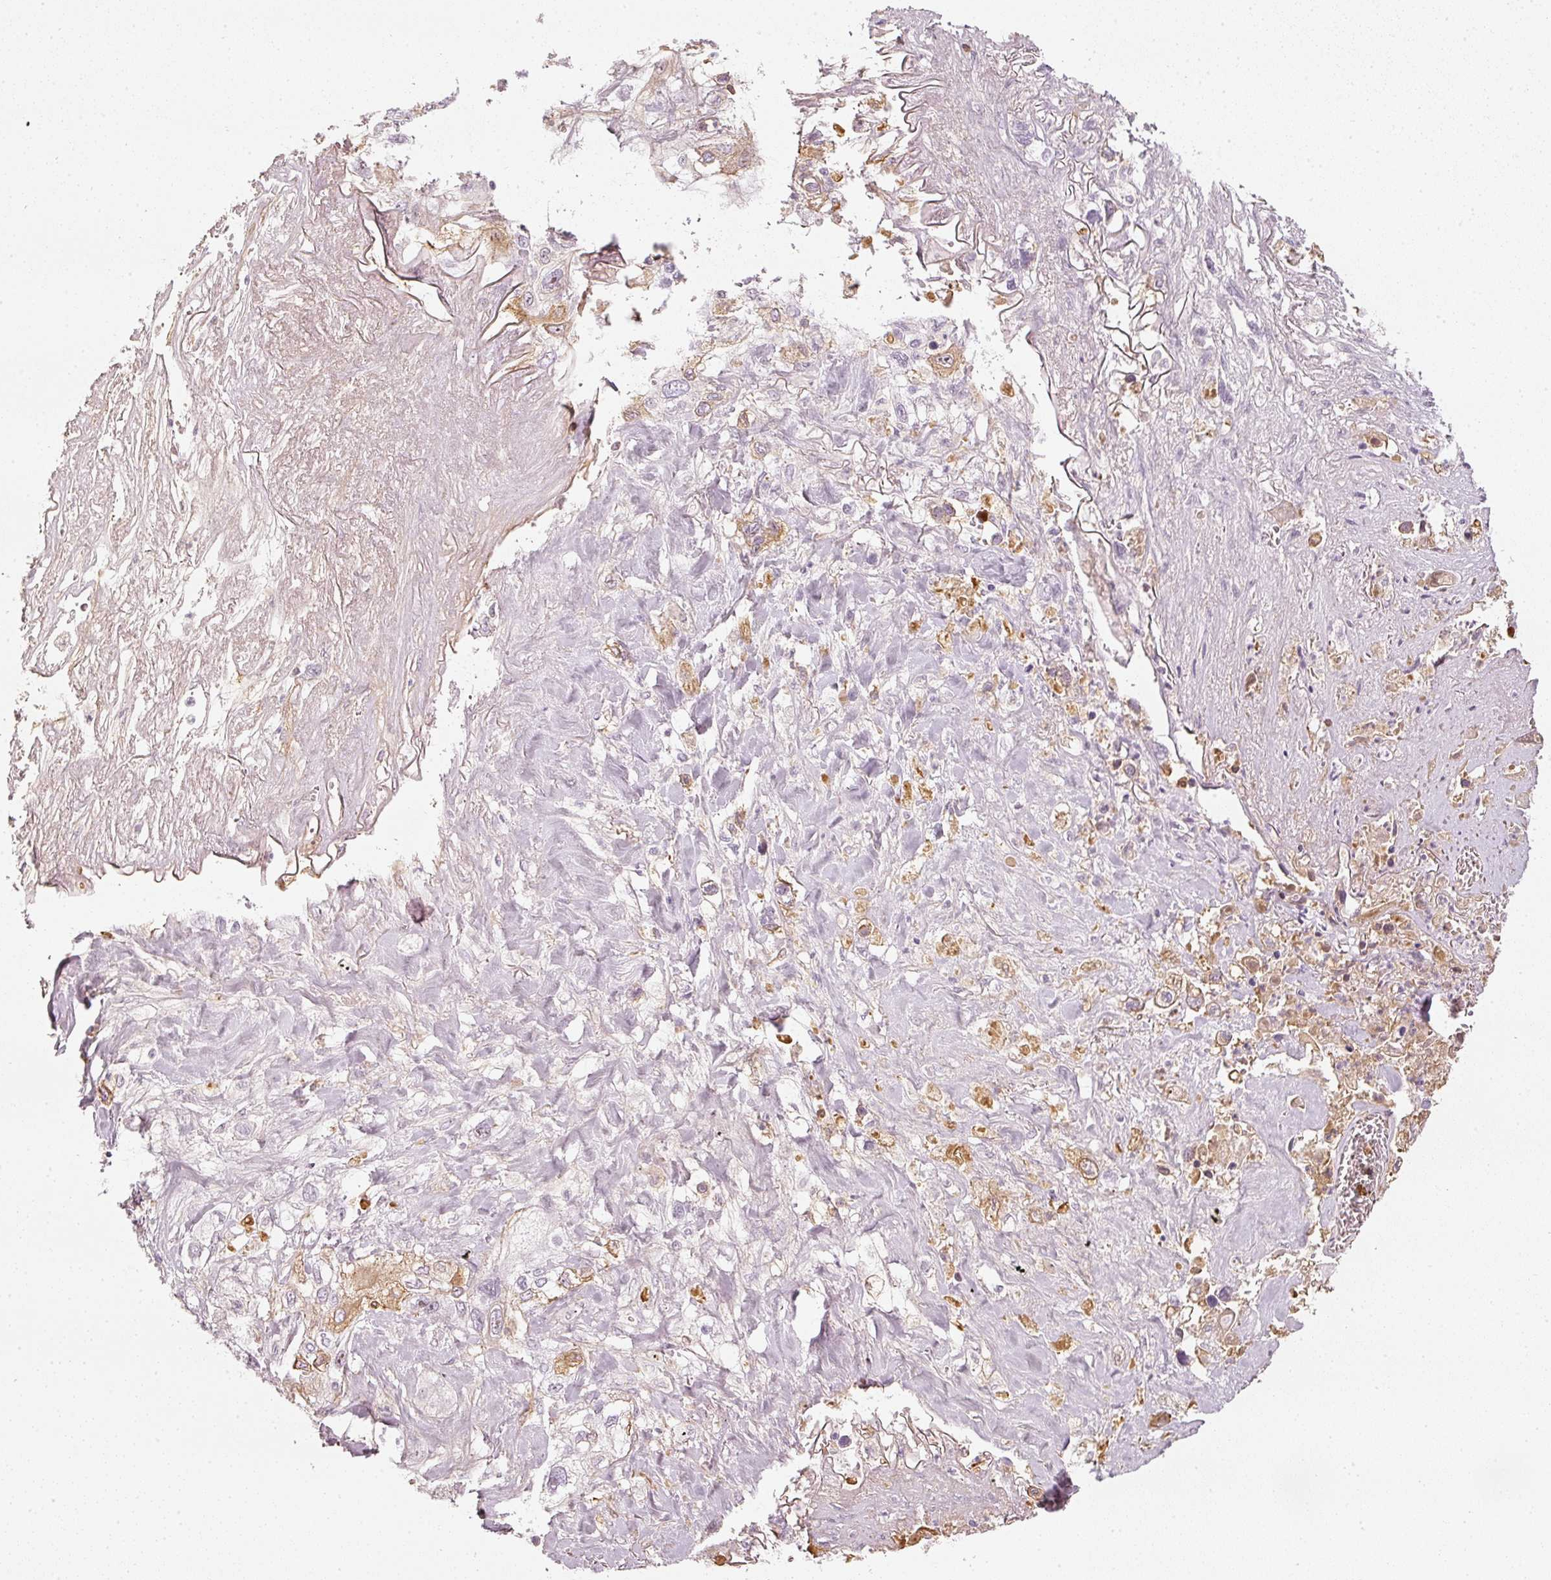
{"staining": {"intensity": "negative", "quantity": "none", "location": "none"}, "tissue": "lung cancer", "cell_type": "Tumor cells", "image_type": "cancer", "snomed": [{"axis": "morphology", "description": "Squamous cell carcinoma, NOS"}, {"axis": "topography", "description": "Lung"}], "caption": "This is an immunohistochemistry histopathology image of squamous cell carcinoma (lung). There is no staining in tumor cells.", "gene": "VCAM1", "patient": {"sex": "female", "age": 69}}